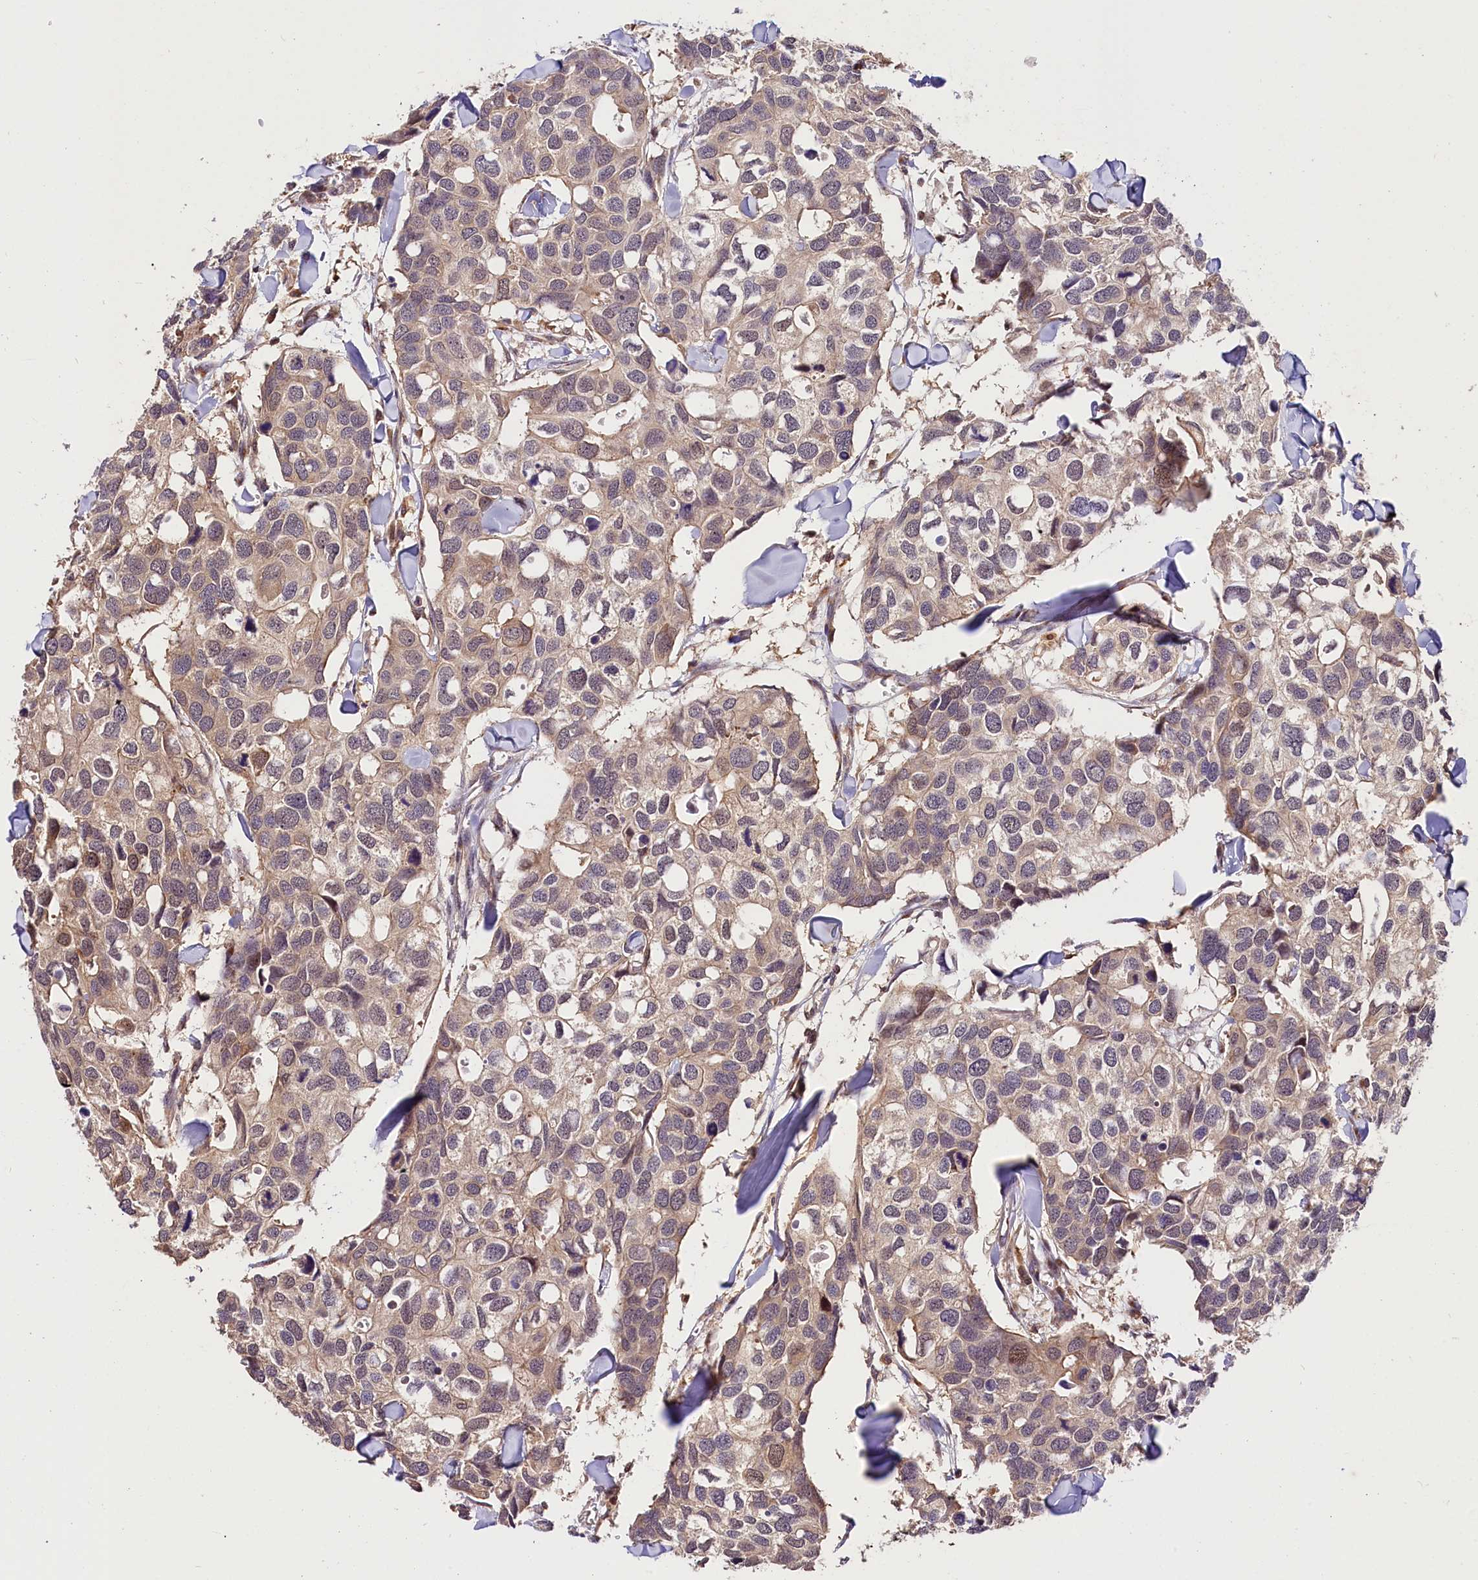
{"staining": {"intensity": "weak", "quantity": "<25%", "location": "cytoplasmic/membranous"}, "tissue": "breast cancer", "cell_type": "Tumor cells", "image_type": "cancer", "snomed": [{"axis": "morphology", "description": "Duct carcinoma"}, {"axis": "topography", "description": "Breast"}], "caption": "IHC image of breast invasive ductal carcinoma stained for a protein (brown), which shows no positivity in tumor cells.", "gene": "CHORDC1", "patient": {"sex": "female", "age": 83}}